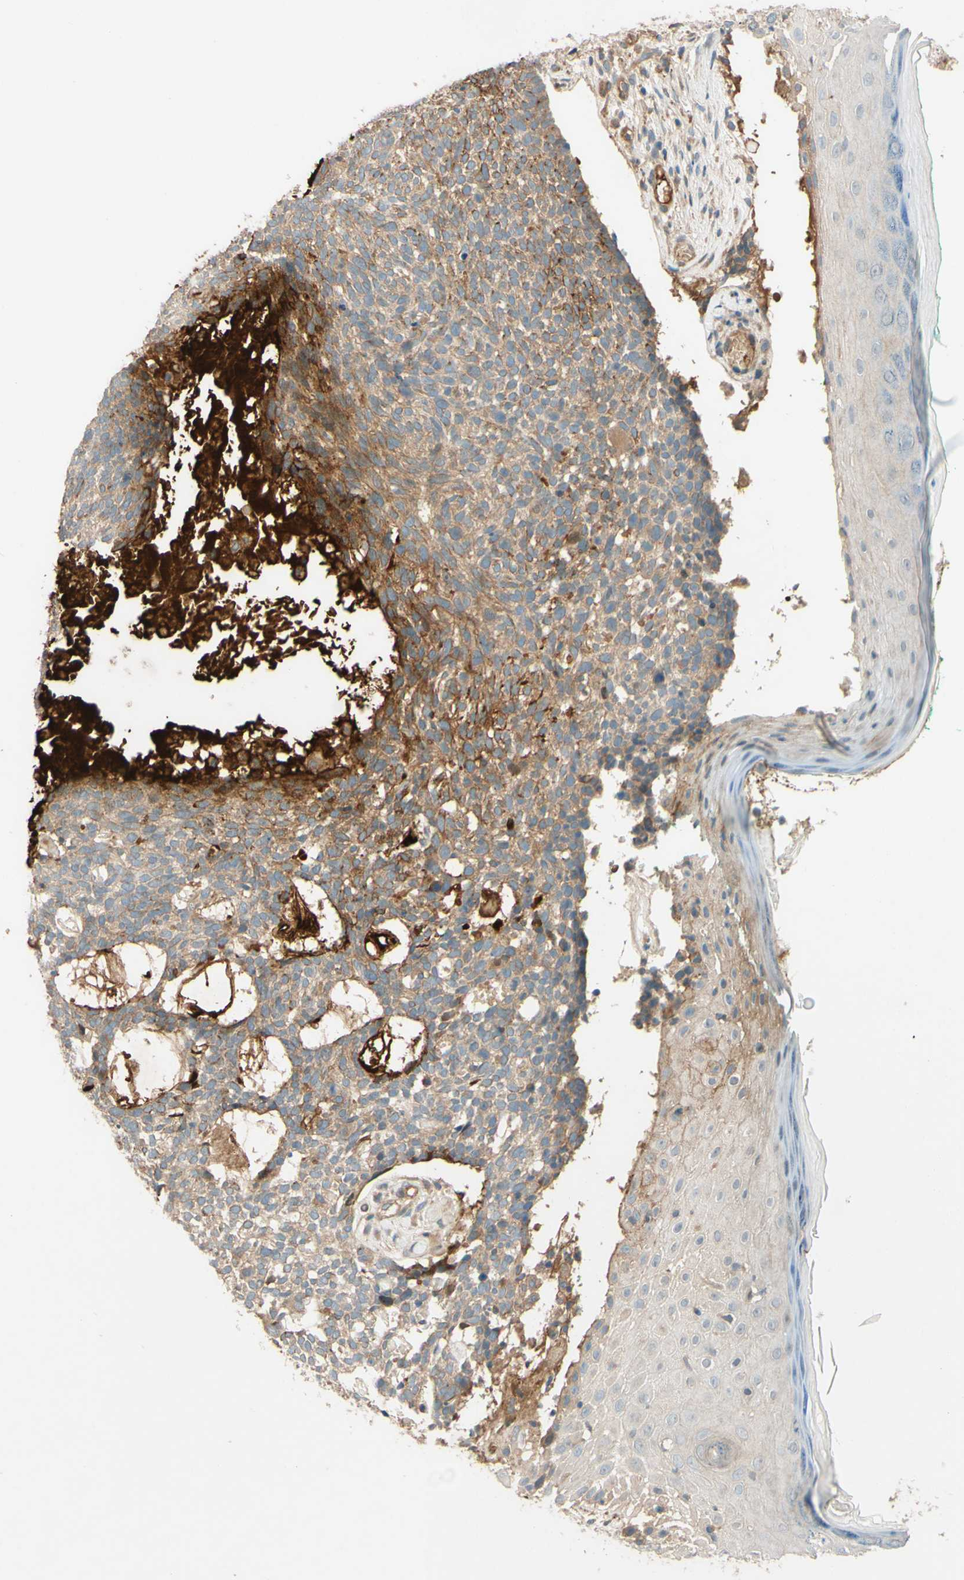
{"staining": {"intensity": "moderate", "quantity": ">75%", "location": "cytoplasmic/membranous"}, "tissue": "skin cancer", "cell_type": "Tumor cells", "image_type": "cancer", "snomed": [{"axis": "morphology", "description": "Basal cell carcinoma"}, {"axis": "topography", "description": "Skin"}], "caption": "This histopathology image displays immunohistochemistry staining of skin cancer, with medium moderate cytoplasmic/membranous positivity in about >75% of tumor cells.", "gene": "ADAM17", "patient": {"sex": "female", "age": 84}}